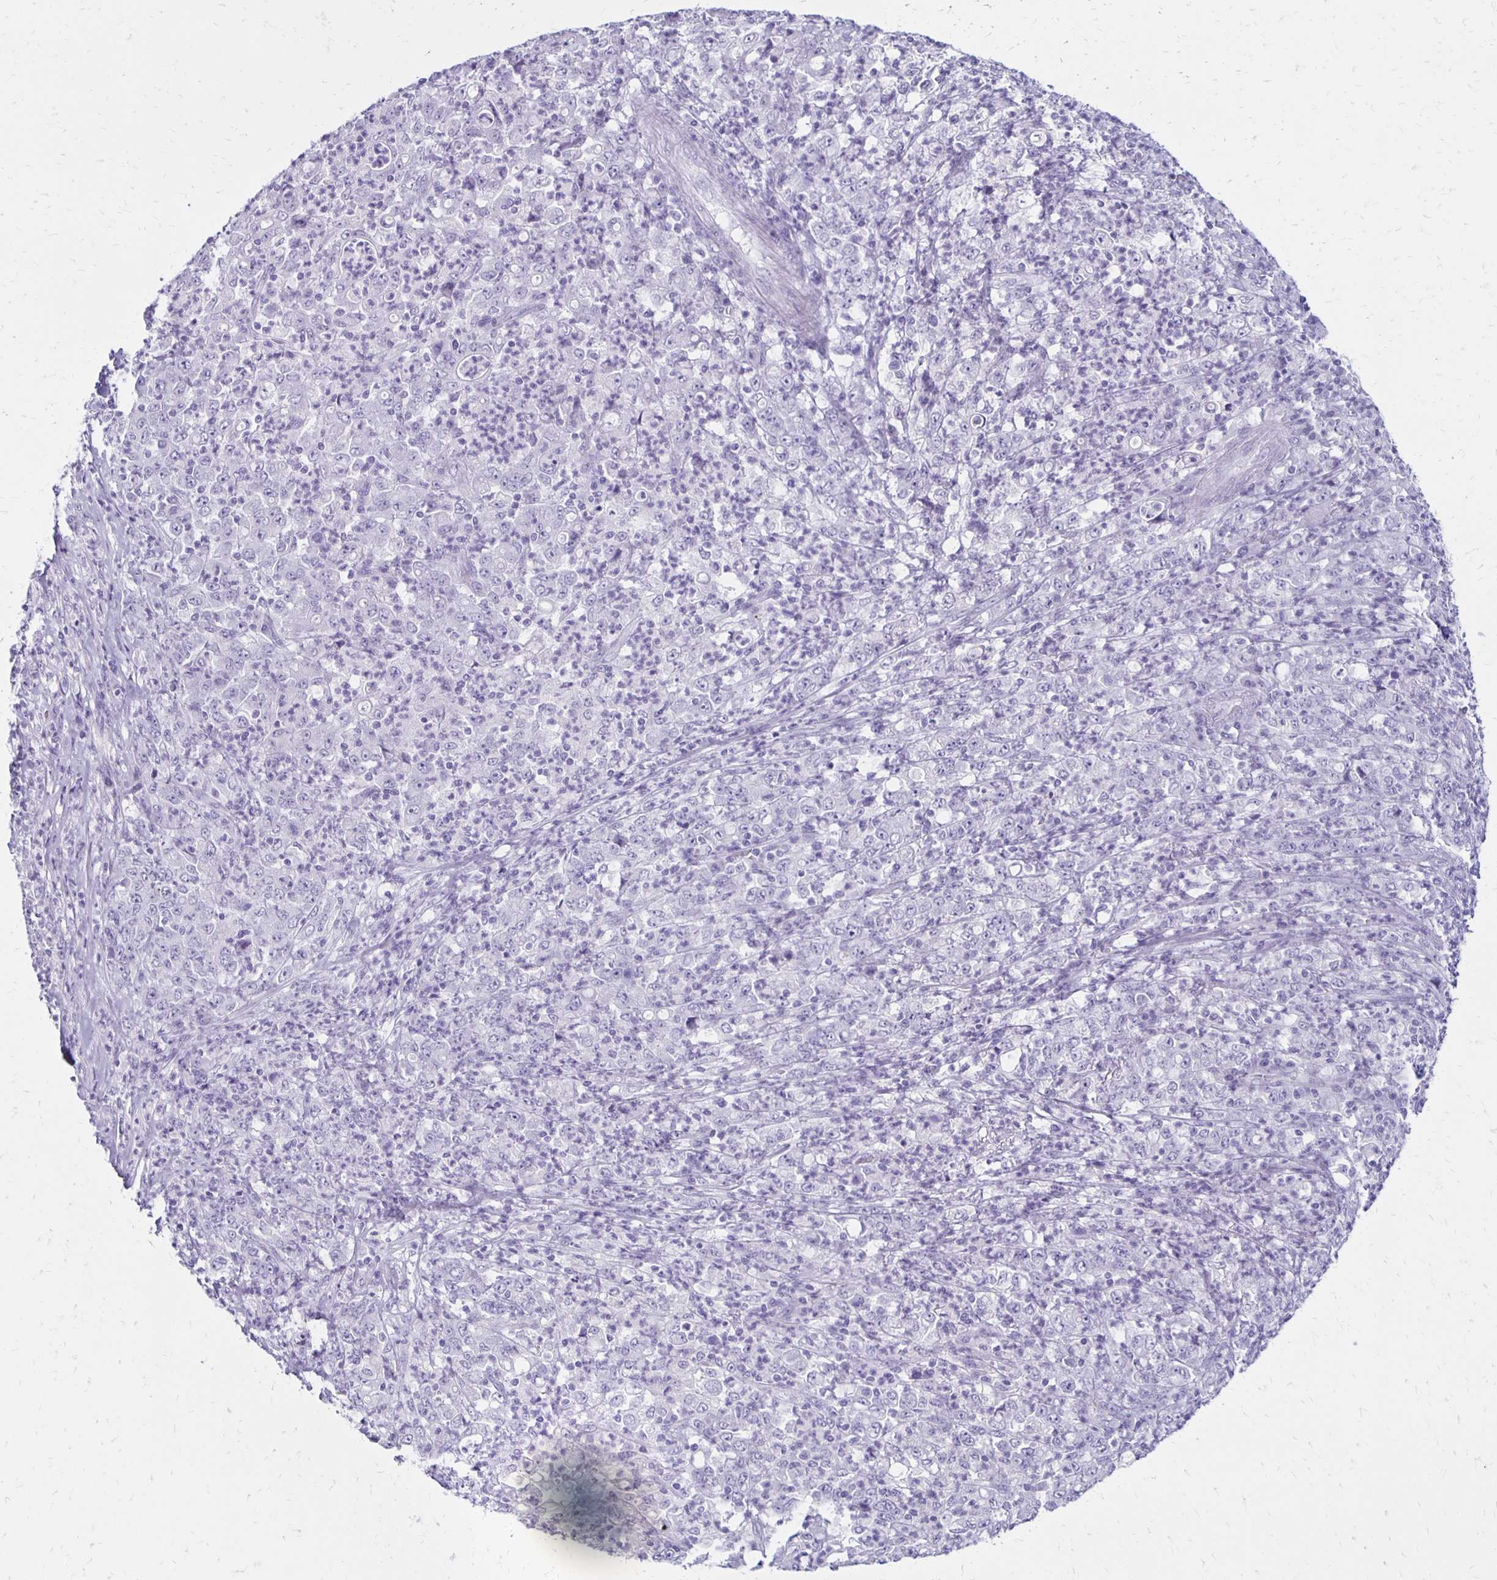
{"staining": {"intensity": "negative", "quantity": "none", "location": "none"}, "tissue": "stomach cancer", "cell_type": "Tumor cells", "image_type": "cancer", "snomed": [{"axis": "morphology", "description": "Adenocarcinoma, NOS"}, {"axis": "topography", "description": "Stomach, lower"}], "caption": "Tumor cells show no significant protein expression in stomach adenocarcinoma.", "gene": "RYR1", "patient": {"sex": "female", "age": 71}}